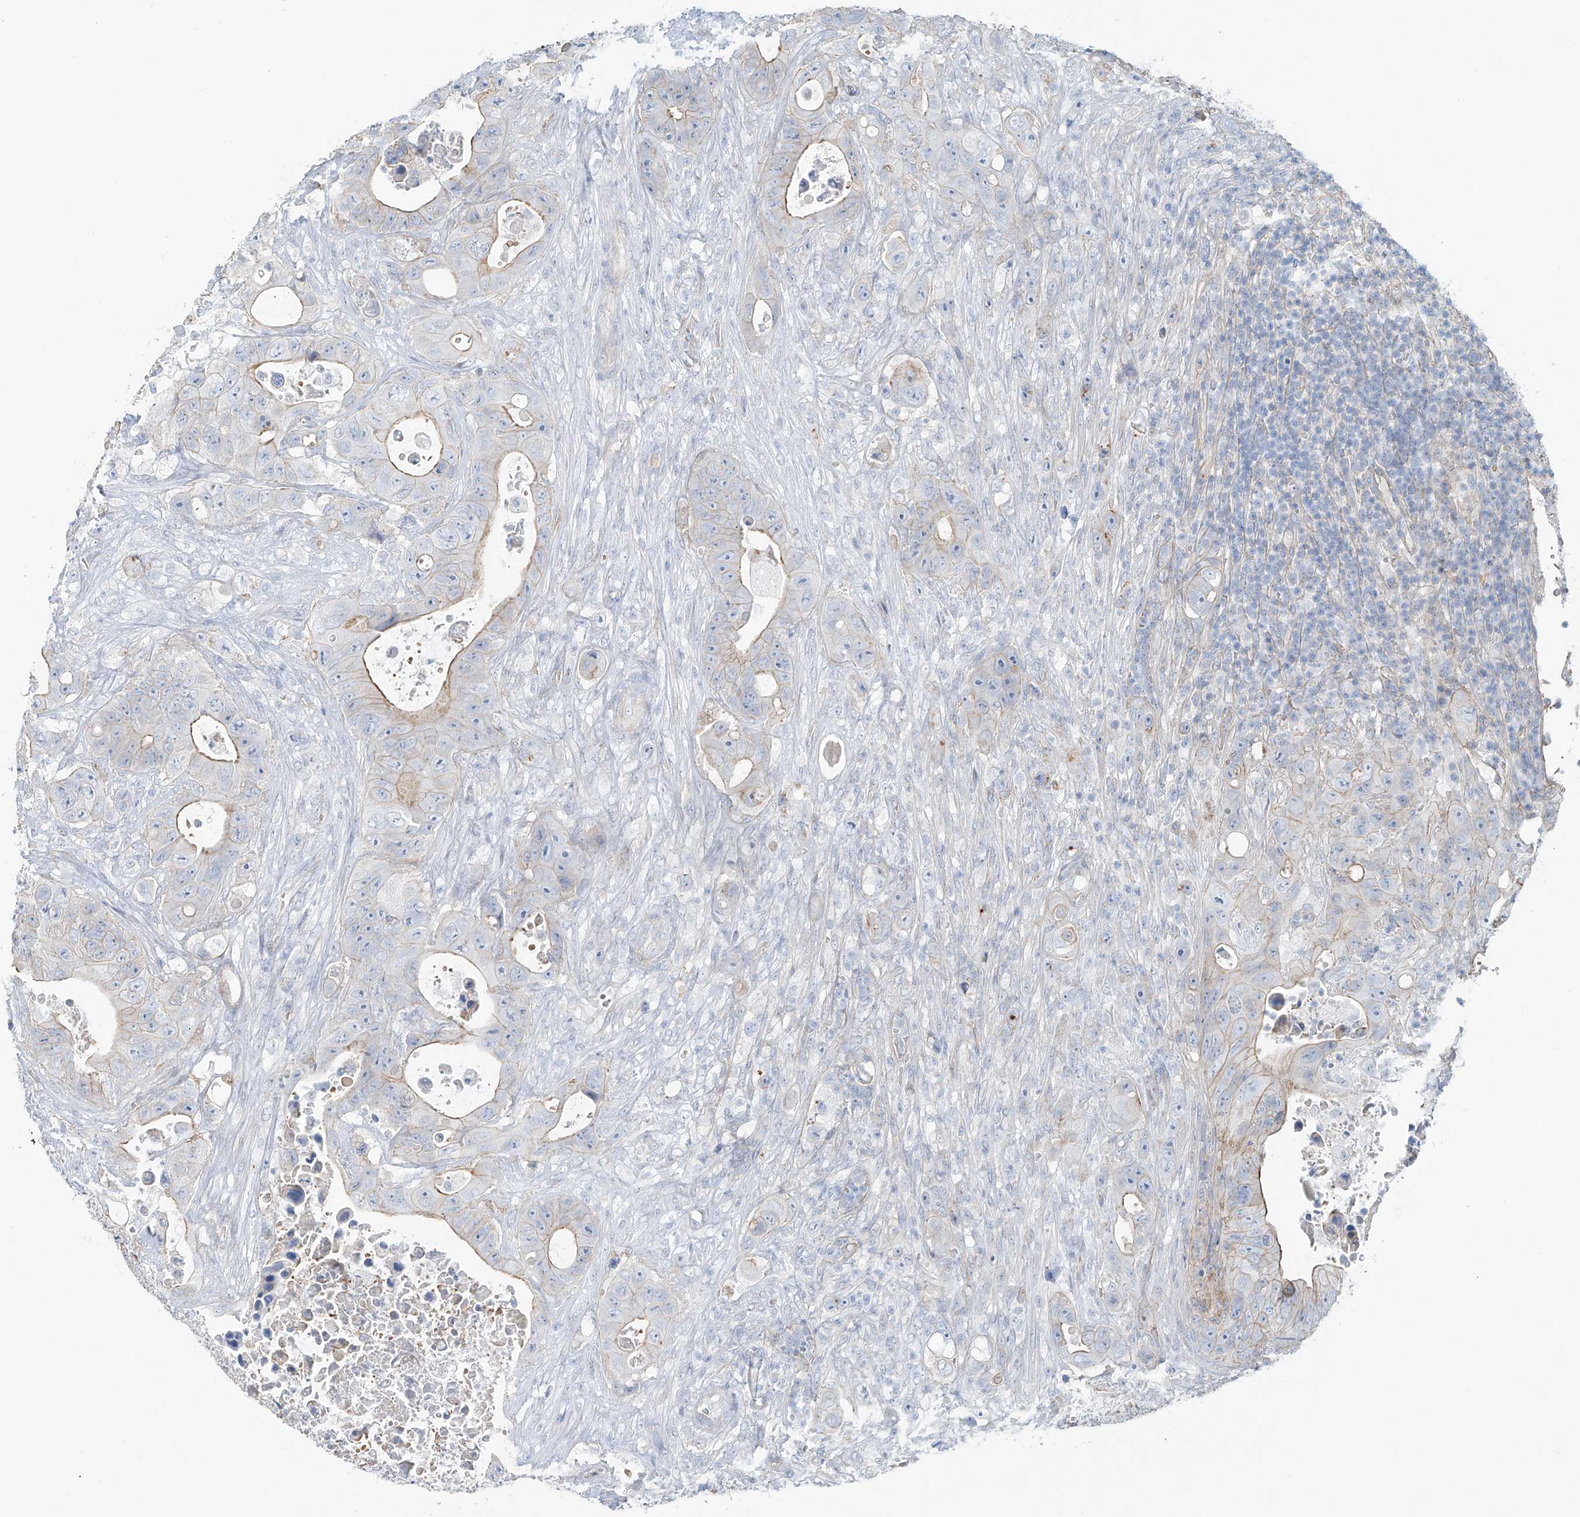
{"staining": {"intensity": "moderate", "quantity": "<25%", "location": "cytoplasmic/membranous"}, "tissue": "colorectal cancer", "cell_type": "Tumor cells", "image_type": "cancer", "snomed": [{"axis": "morphology", "description": "Adenocarcinoma, NOS"}, {"axis": "topography", "description": "Colon"}], "caption": "DAB immunohistochemical staining of human adenocarcinoma (colorectal) displays moderate cytoplasmic/membranous protein staining in about <25% of tumor cells. (IHC, brightfield microscopy, high magnification).", "gene": "TUBE1", "patient": {"sex": "female", "age": 46}}